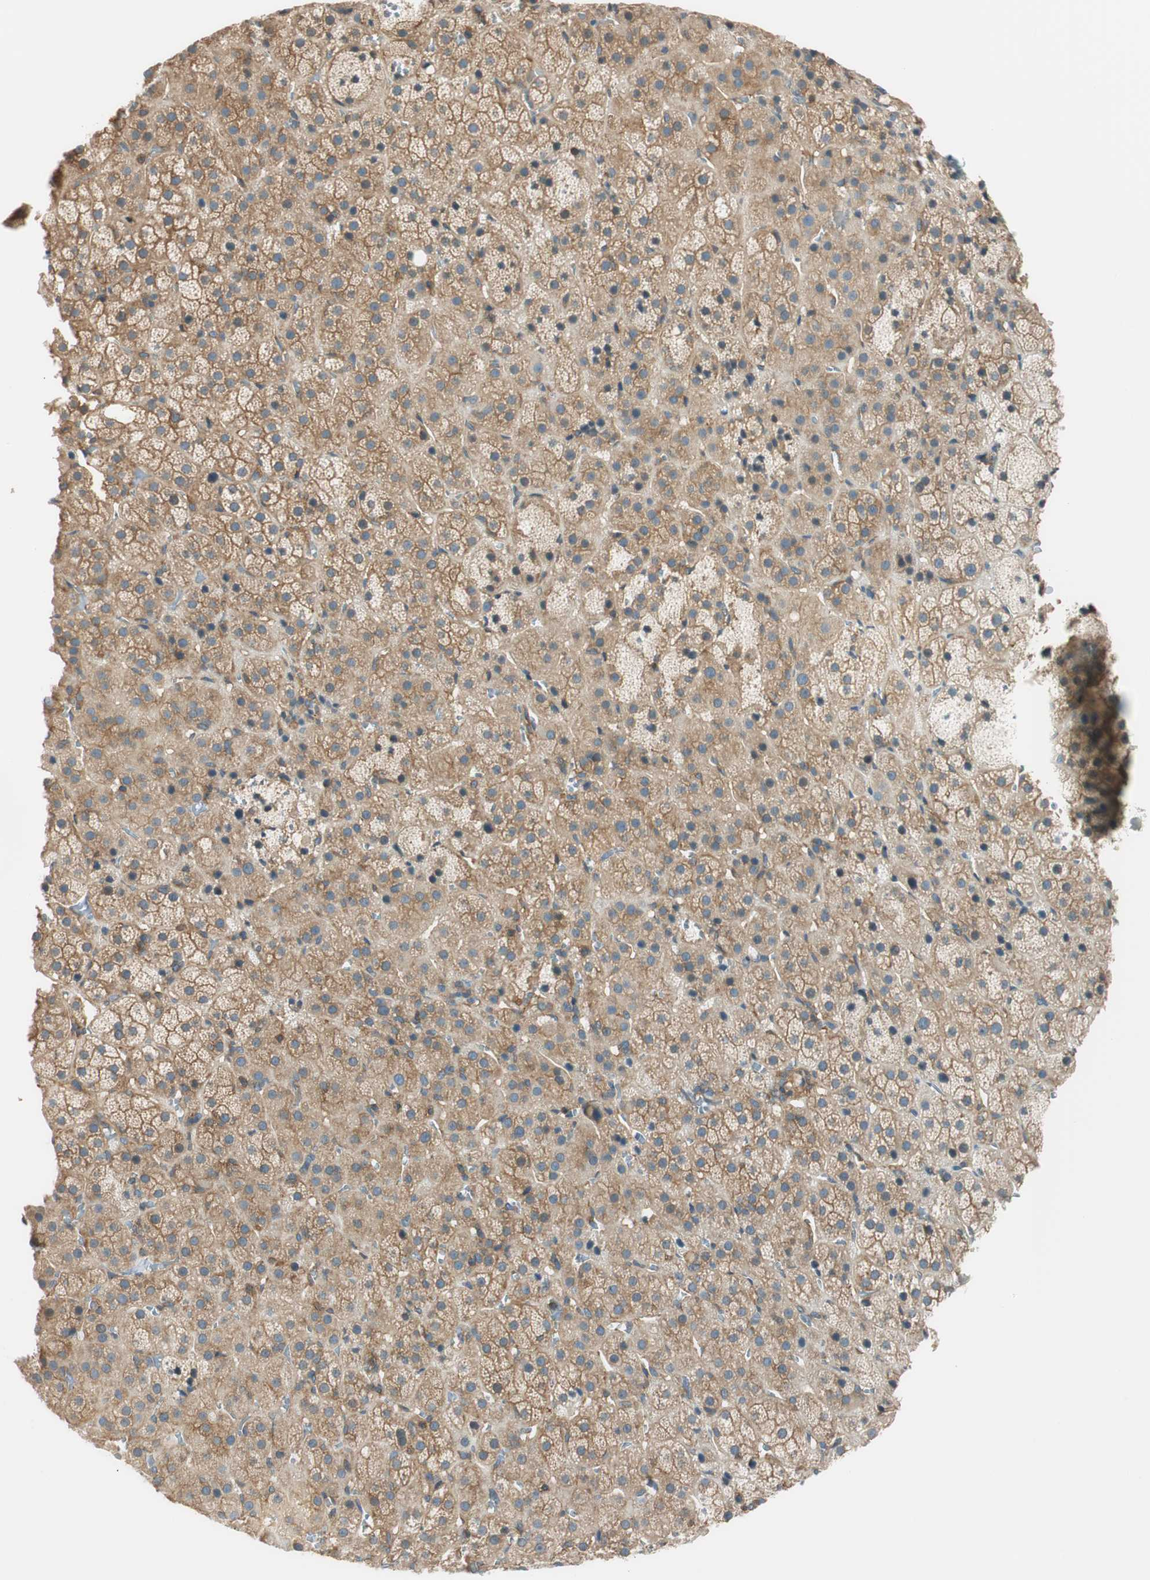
{"staining": {"intensity": "moderate", "quantity": ">75%", "location": "cytoplasmic/membranous"}, "tissue": "adrenal gland", "cell_type": "Glandular cells", "image_type": "normal", "snomed": [{"axis": "morphology", "description": "Normal tissue, NOS"}, {"axis": "topography", "description": "Adrenal gland"}], "caption": "Moderate cytoplasmic/membranous expression for a protein is appreciated in about >75% of glandular cells of benign adrenal gland using IHC.", "gene": "PI4K2B", "patient": {"sex": "female", "age": 57}}